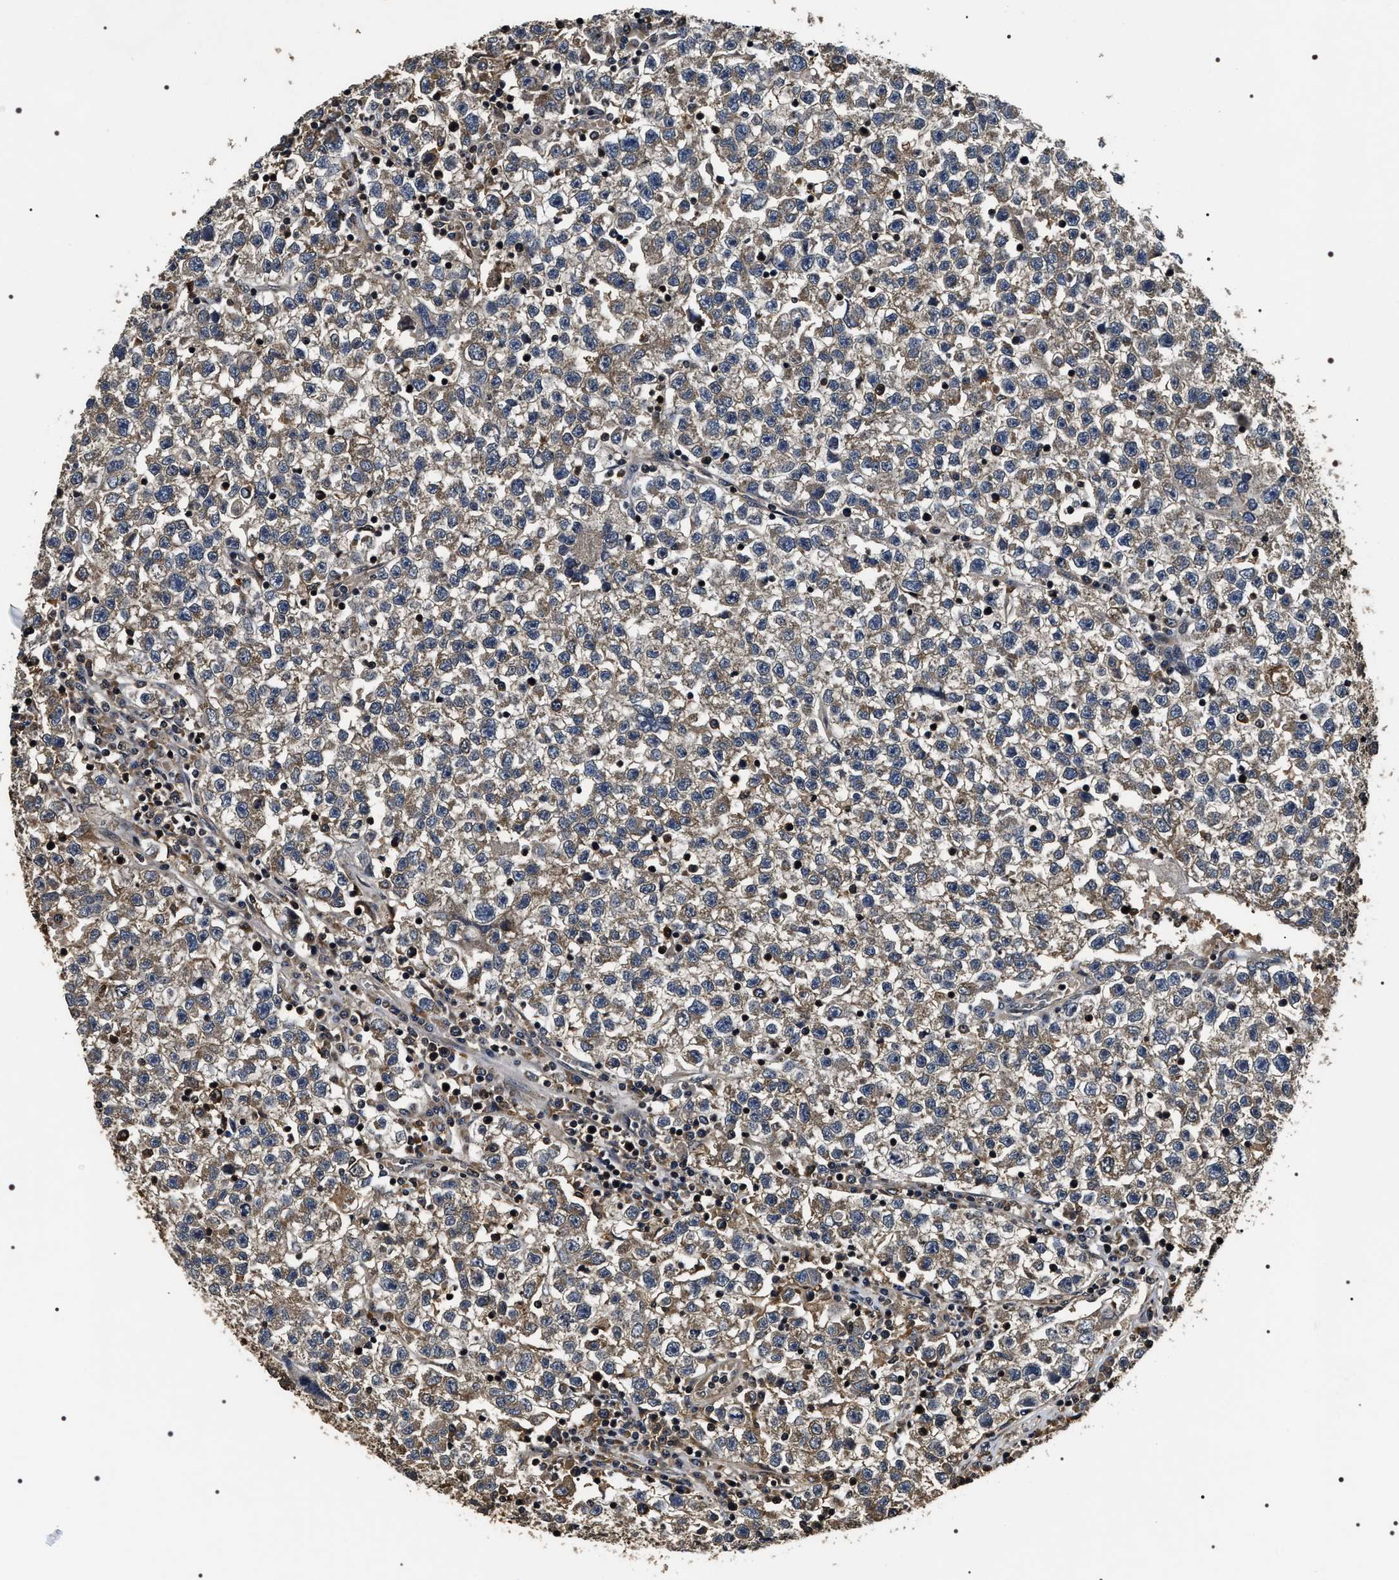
{"staining": {"intensity": "moderate", "quantity": "25%-75%", "location": "cytoplasmic/membranous"}, "tissue": "testis cancer", "cell_type": "Tumor cells", "image_type": "cancer", "snomed": [{"axis": "morphology", "description": "Seminoma, NOS"}, {"axis": "topography", "description": "Testis"}], "caption": "Protein staining of testis seminoma tissue shows moderate cytoplasmic/membranous positivity in approximately 25%-75% of tumor cells.", "gene": "ARHGAP22", "patient": {"sex": "male", "age": 22}}